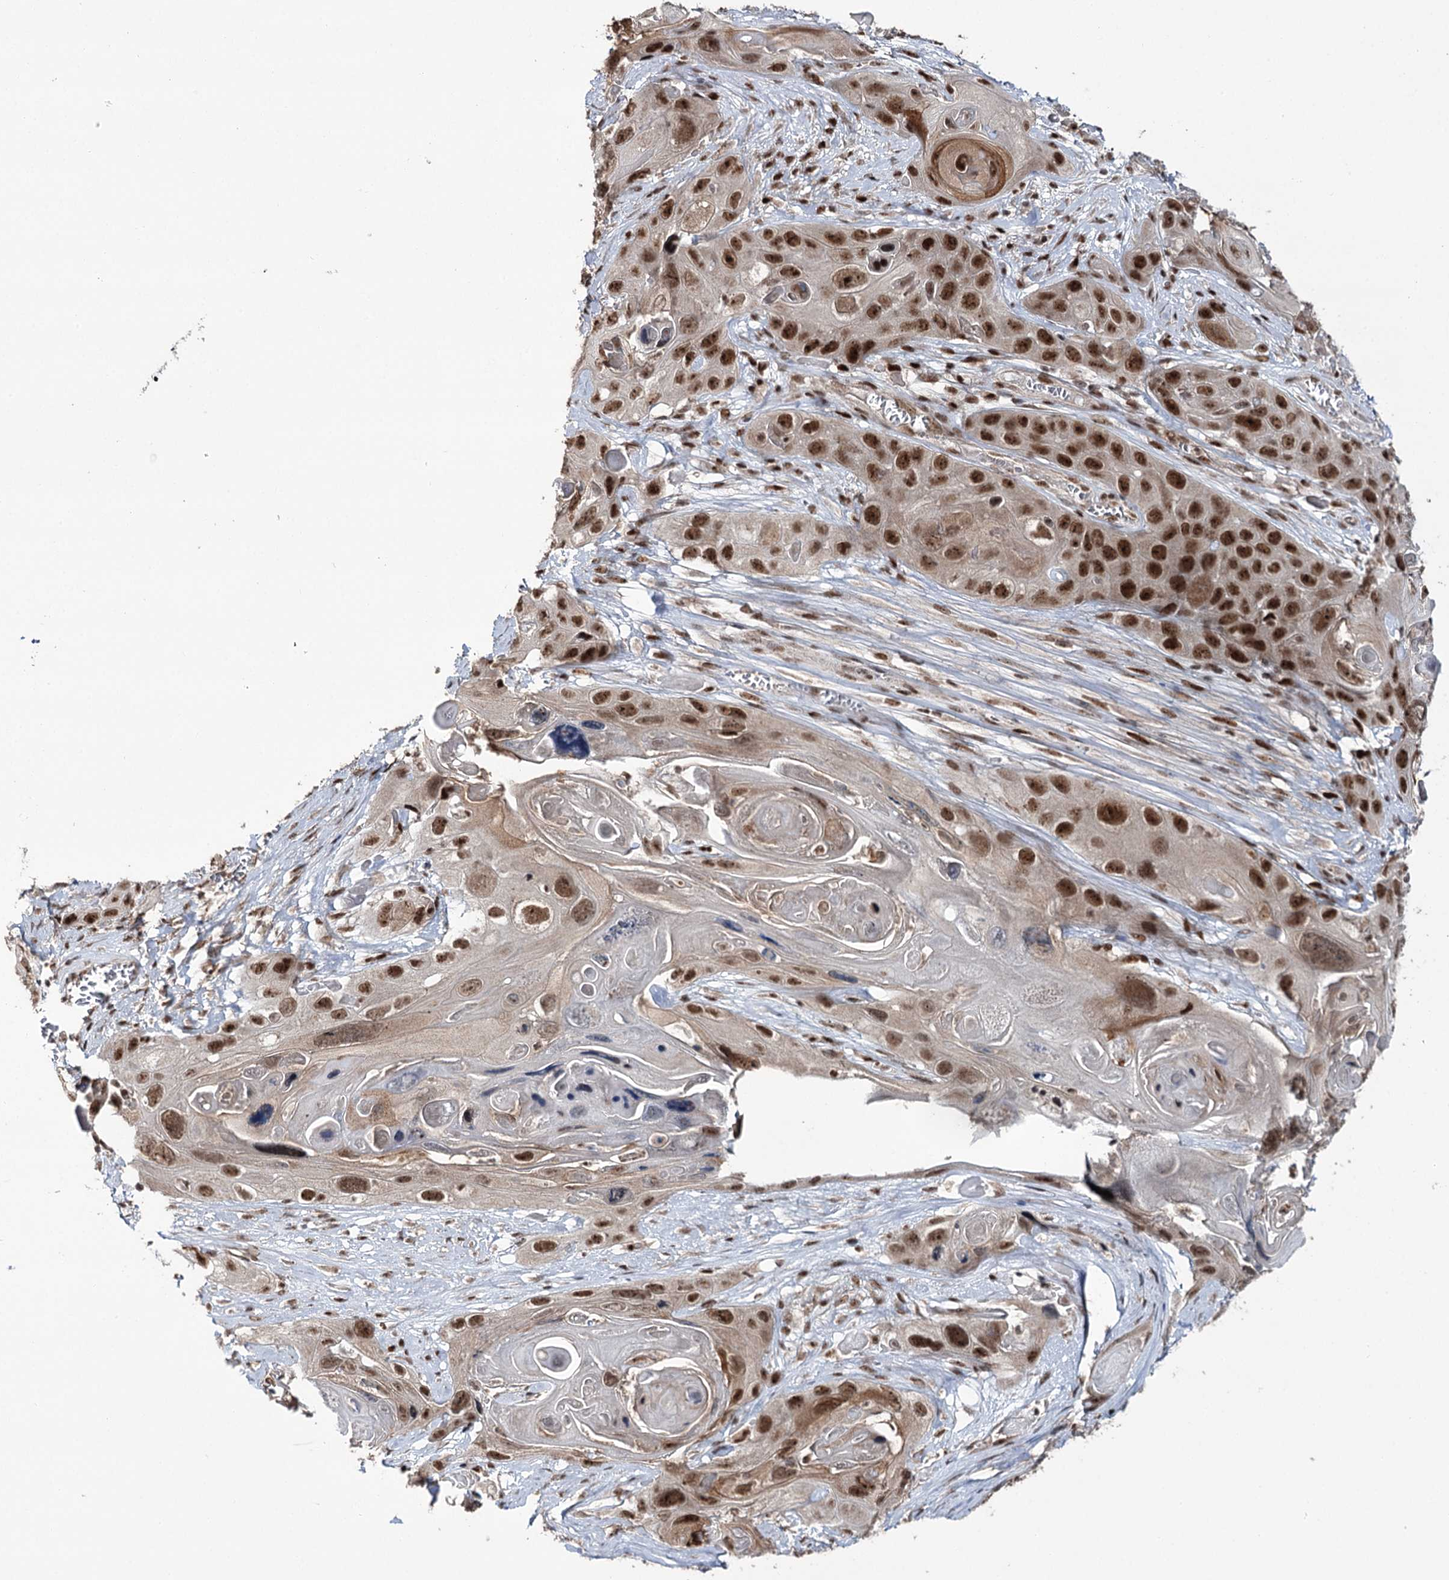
{"staining": {"intensity": "strong", "quantity": ">75%", "location": "nuclear"}, "tissue": "skin cancer", "cell_type": "Tumor cells", "image_type": "cancer", "snomed": [{"axis": "morphology", "description": "Squamous cell carcinoma, NOS"}, {"axis": "topography", "description": "Skin"}], "caption": "Immunohistochemical staining of human skin cancer (squamous cell carcinoma) displays strong nuclear protein staining in about >75% of tumor cells.", "gene": "ERCC3", "patient": {"sex": "male", "age": 55}}